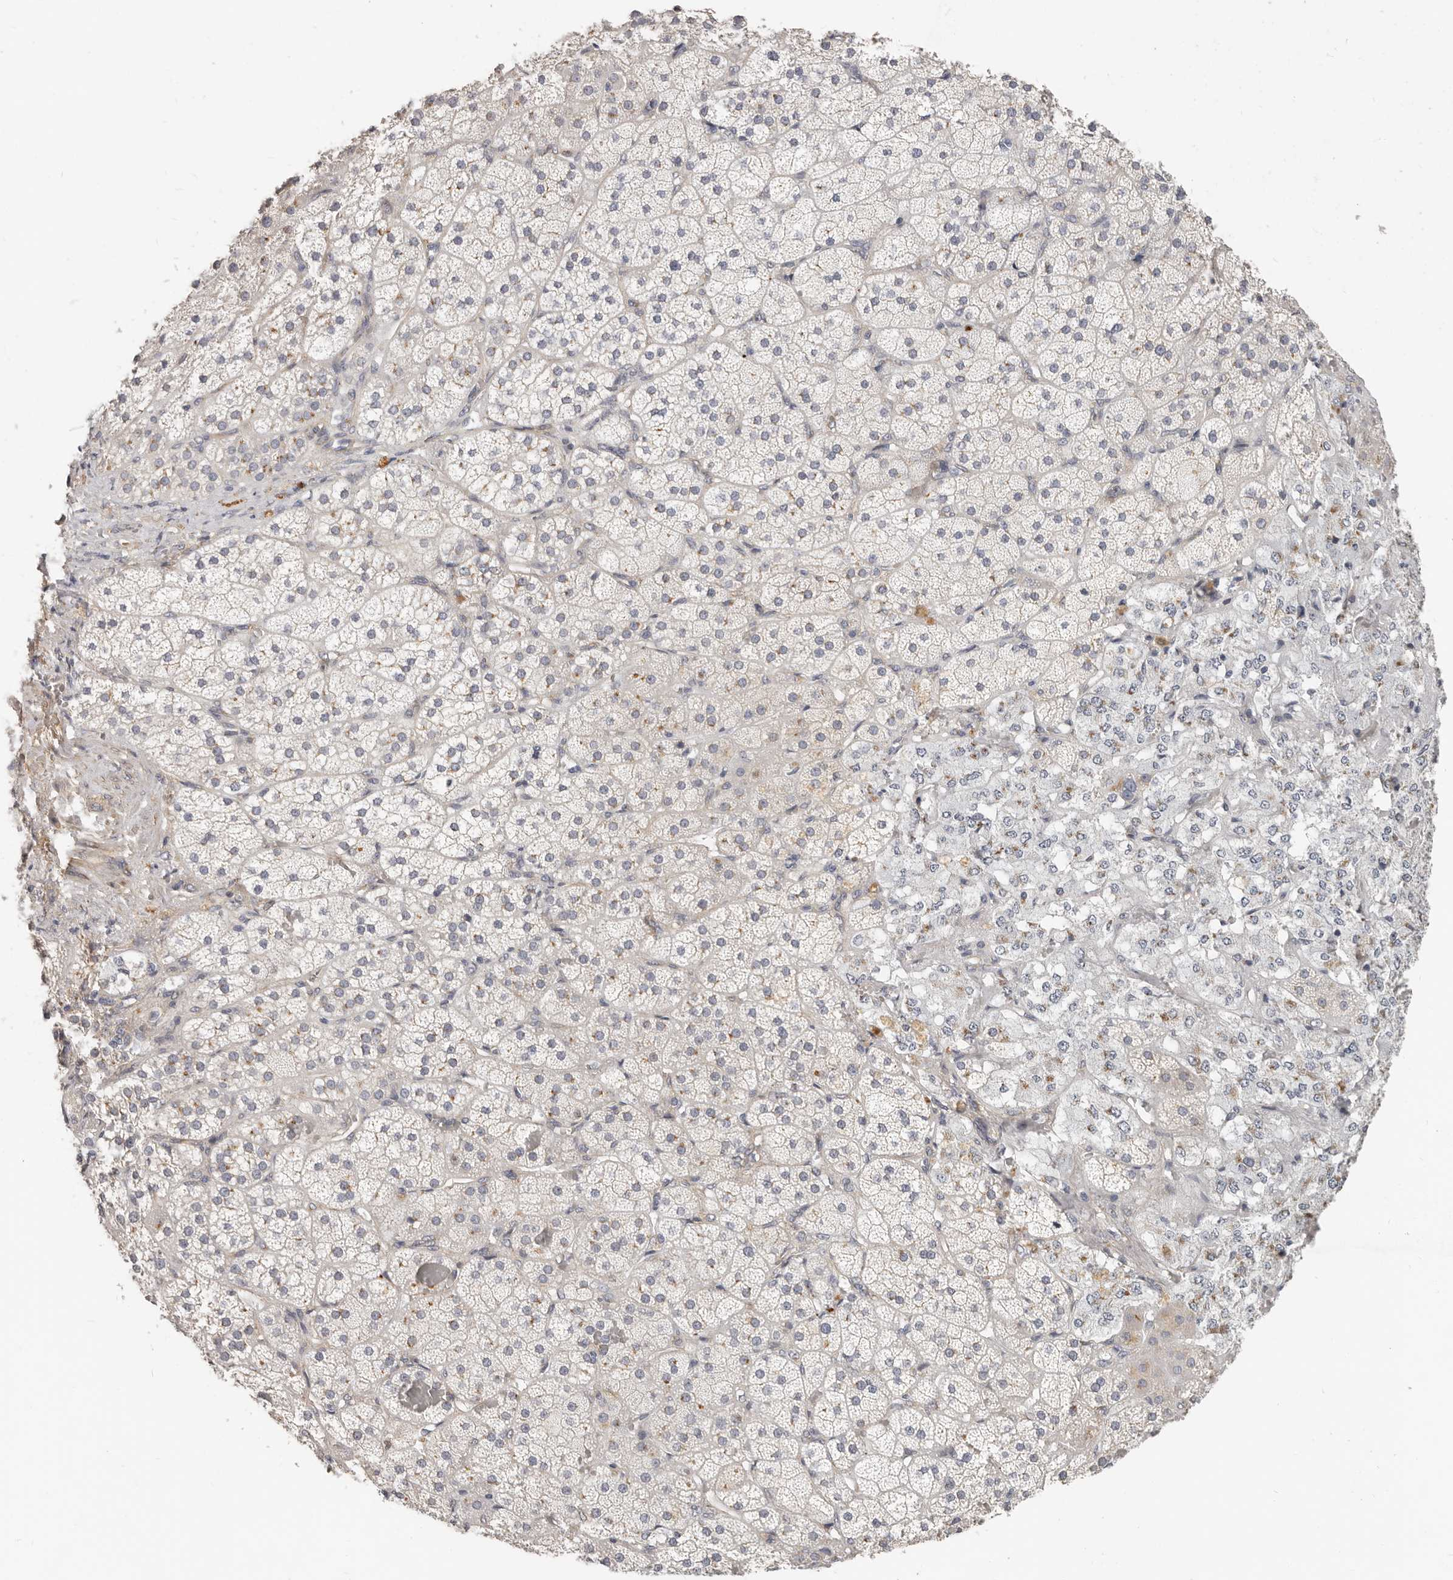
{"staining": {"intensity": "weak", "quantity": "<25%", "location": "cytoplasmic/membranous"}, "tissue": "adrenal gland", "cell_type": "Glandular cells", "image_type": "normal", "snomed": [{"axis": "morphology", "description": "Normal tissue, NOS"}, {"axis": "topography", "description": "Adrenal gland"}], "caption": "Immunohistochemistry of normal human adrenal gland exhibits no staining in glandular cells. (DAB (3,3'-diaminobenzidine) immunohistochemistry (IHC), high magnification).", "gene": "RABAC1", "patient": {"sex": "male", "age": 57}}